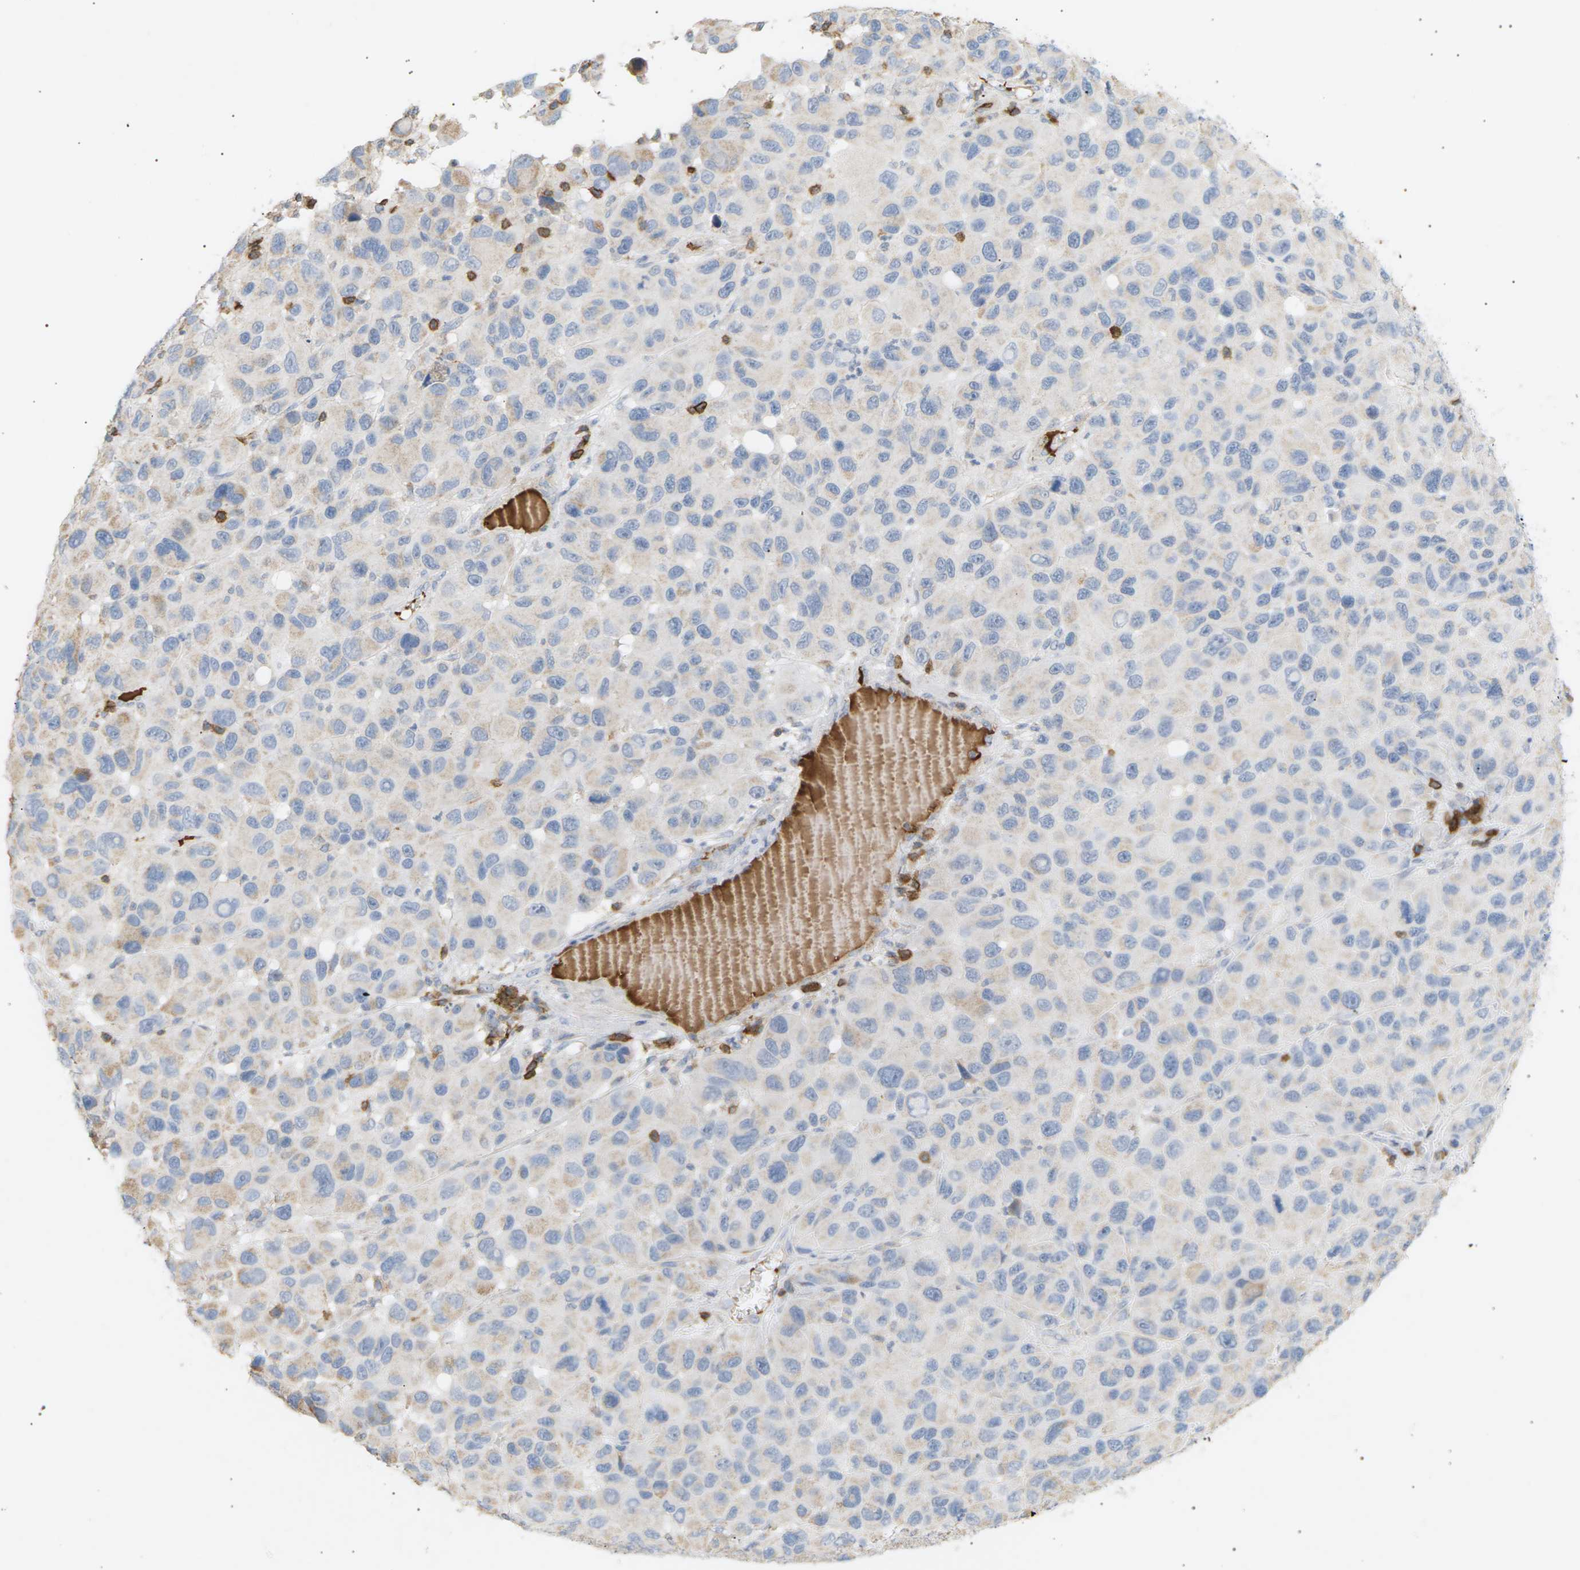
{"staining": {"intensity": "negative", "quantity": "none", "location": "none"}, "tissue": "melanoma", "cell_type": "Tumor cells", "image_type": "cancer", "snomed": [{"axis": "morphology", "description": "Malignant melanoma, NOS"}, {"axis": "topography", "description": "Skin"}], "caption": "Immunohistochemistry photomicrograph of neoplastic tissue: human melanoma stained with DAB (3,3'-diaminobenzidine) demonstrates no significant protein staining in tumor cells. (IHC, brightfield microscopy, high magnification).", "gene": "LIME1", "patient": {"sex": "male", "age": 53}}